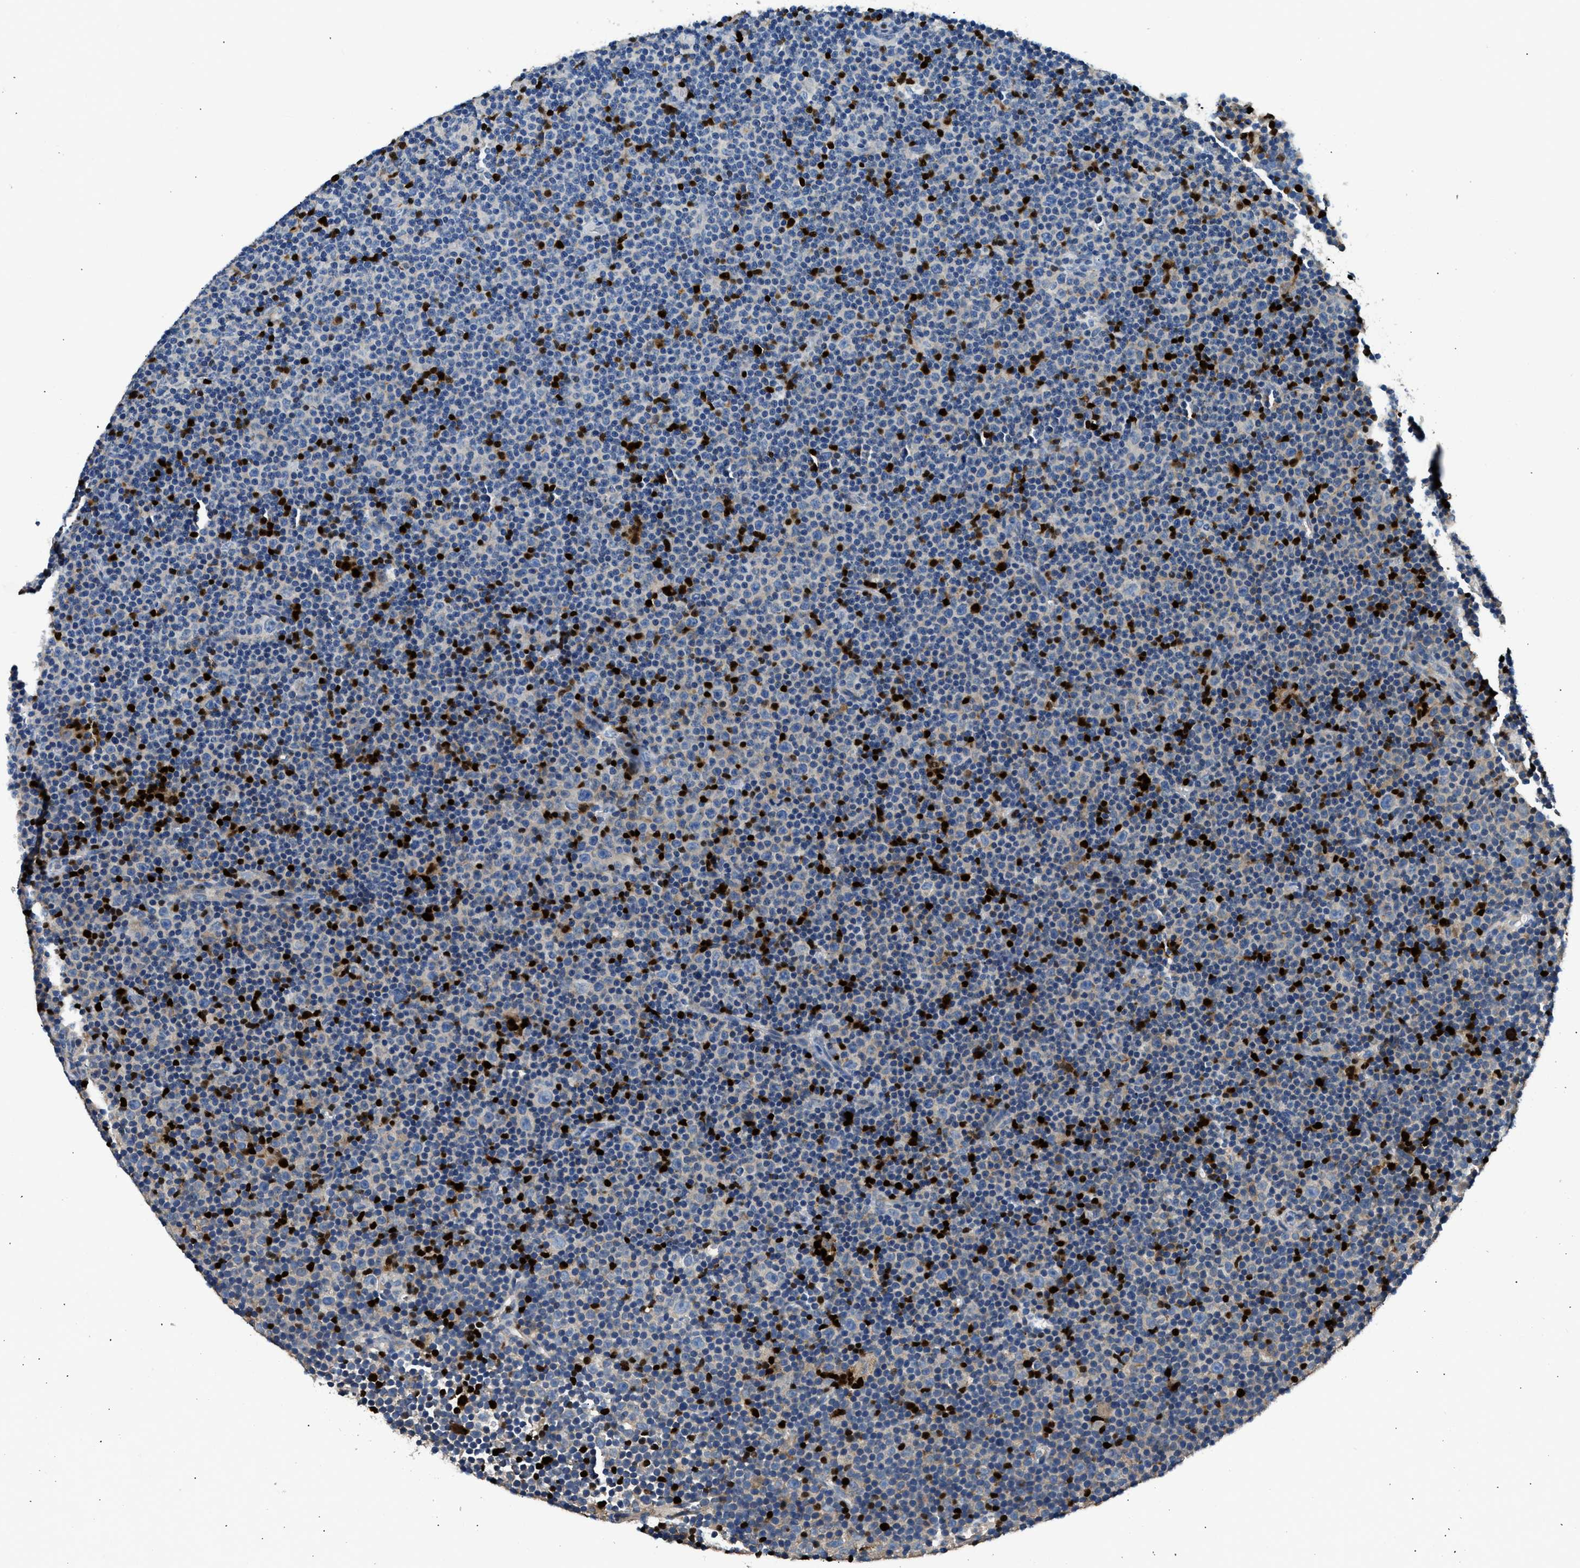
{"staining": {"intensity": "negative", "quantity": "none", "location": "none"}, "tissue": "lymphoma", "cell_type": "Tumor cells", "image_type": "cancer", "snomed": [{"axis": "morphology", "description": "Malignant lymphoma, non-Hodgkin's type, Low grade"}, {"axis": "topography", "description": "Lymph node"}], "caption": "High magnification brightfield microscopy of lymphoma stained with DAB (3,3'-diaminobenzidine) (brown) and counterstained with hematoxylin (blue): tumor cells show no significant expression.", "gene": "TOX", "patient": {"sex": "female", "age": 67}}